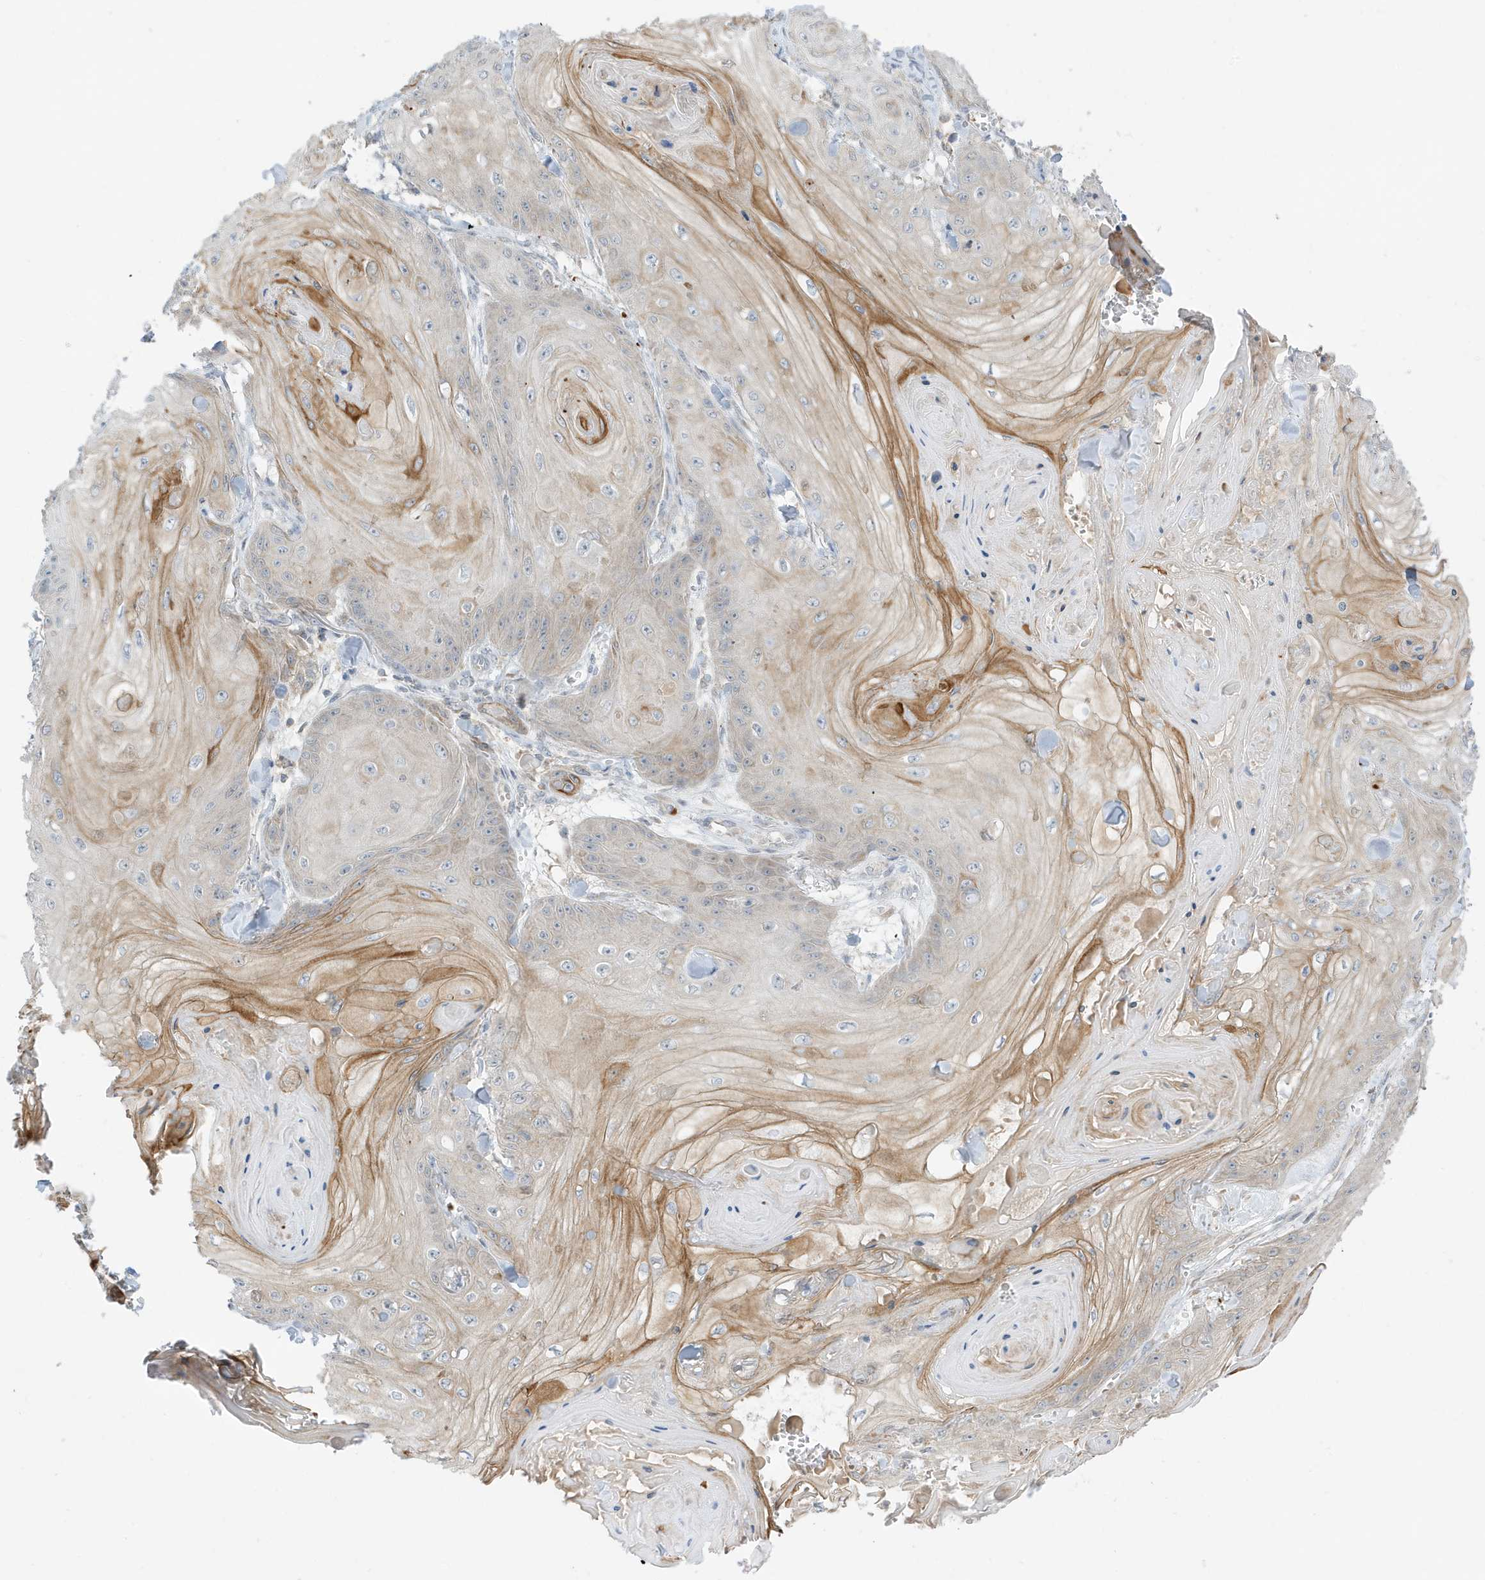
{"staining": {"intensity": "moderate", "quantity": "25%-75%", "location": "cytoplasmic/membranous"}, "tissue": "skin cancer", "cell_type": "Tumor cells", "image_type": "cancer", "snomed": [{"axis": "morphology", "description": "Squamous cell carcinoma, NOS"}, {"axis": "topography", "description": "Skin"}], "caption": "Immunohistochemistry (DAB) staining of squamous cell carcinoma (skin) demonstrates moderate cytoplasmic/membranous protein expression in approximately 25%-75% of tumor cells.", "gene": "NPPC", "patient": {"sex": "male", "age": 74}}